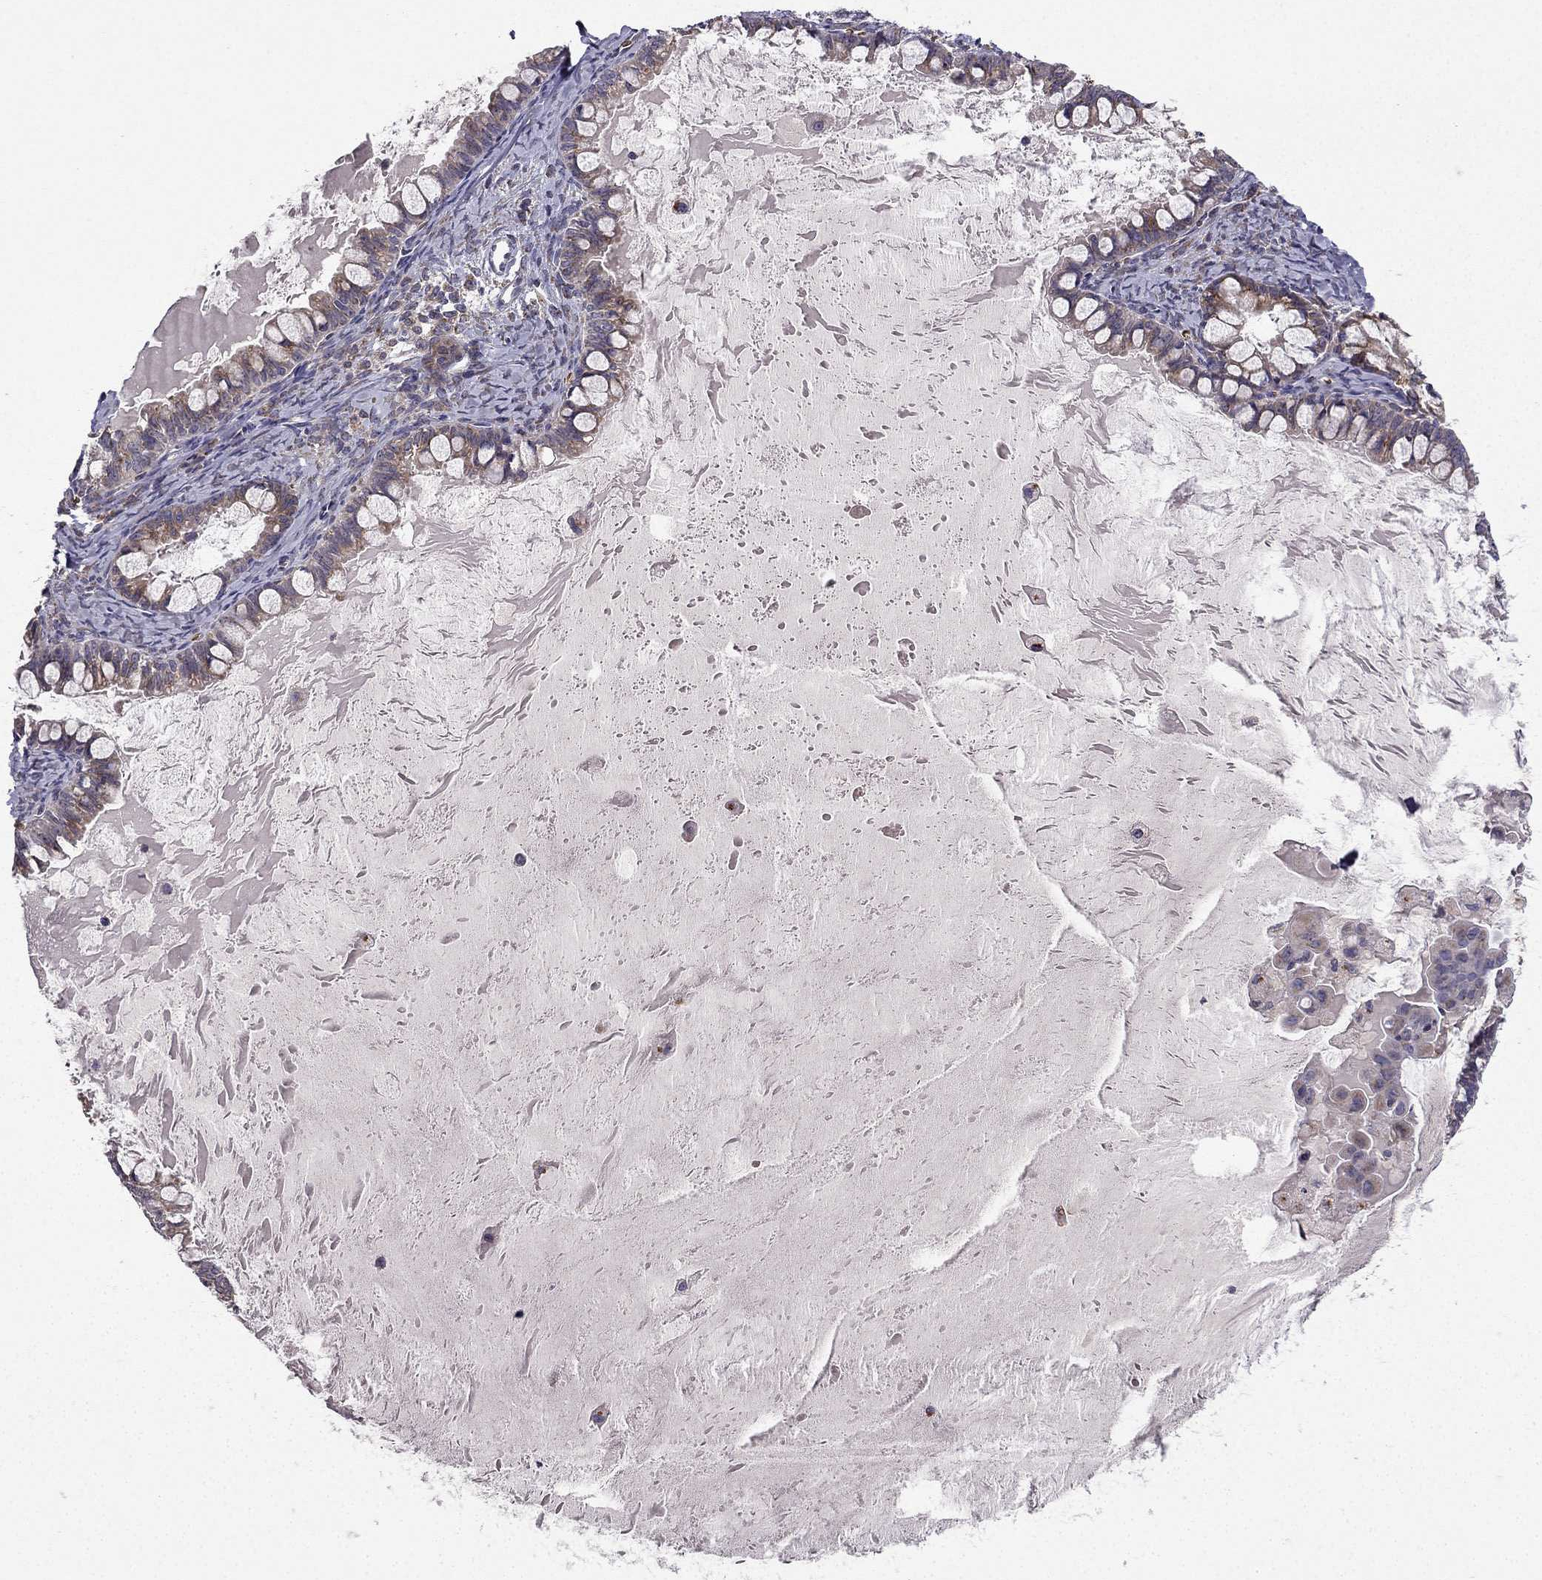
{"staining": {"intensity": "moderate", "quantity": ">75%", "location": "cytoplasmic/membranous"}, "tissue": "ovarian cancer", "cell_type": "Tumor cells", "image_type": "cancer", "snomed": [{"axis": "morphology", "description": "Cystadenocarcinoma, mucinous, NOS"}, {"axis": "topography", "description": "Ovary"}], "caption": "Protein staining shows moderate cytoplasmic/membranous expression in approximately >75% of tumor cells in mucinous cystadenocarcinoma (ovarian).", "gene": "B4GALT7", "patient": {"sex": "female", "age": 63}}